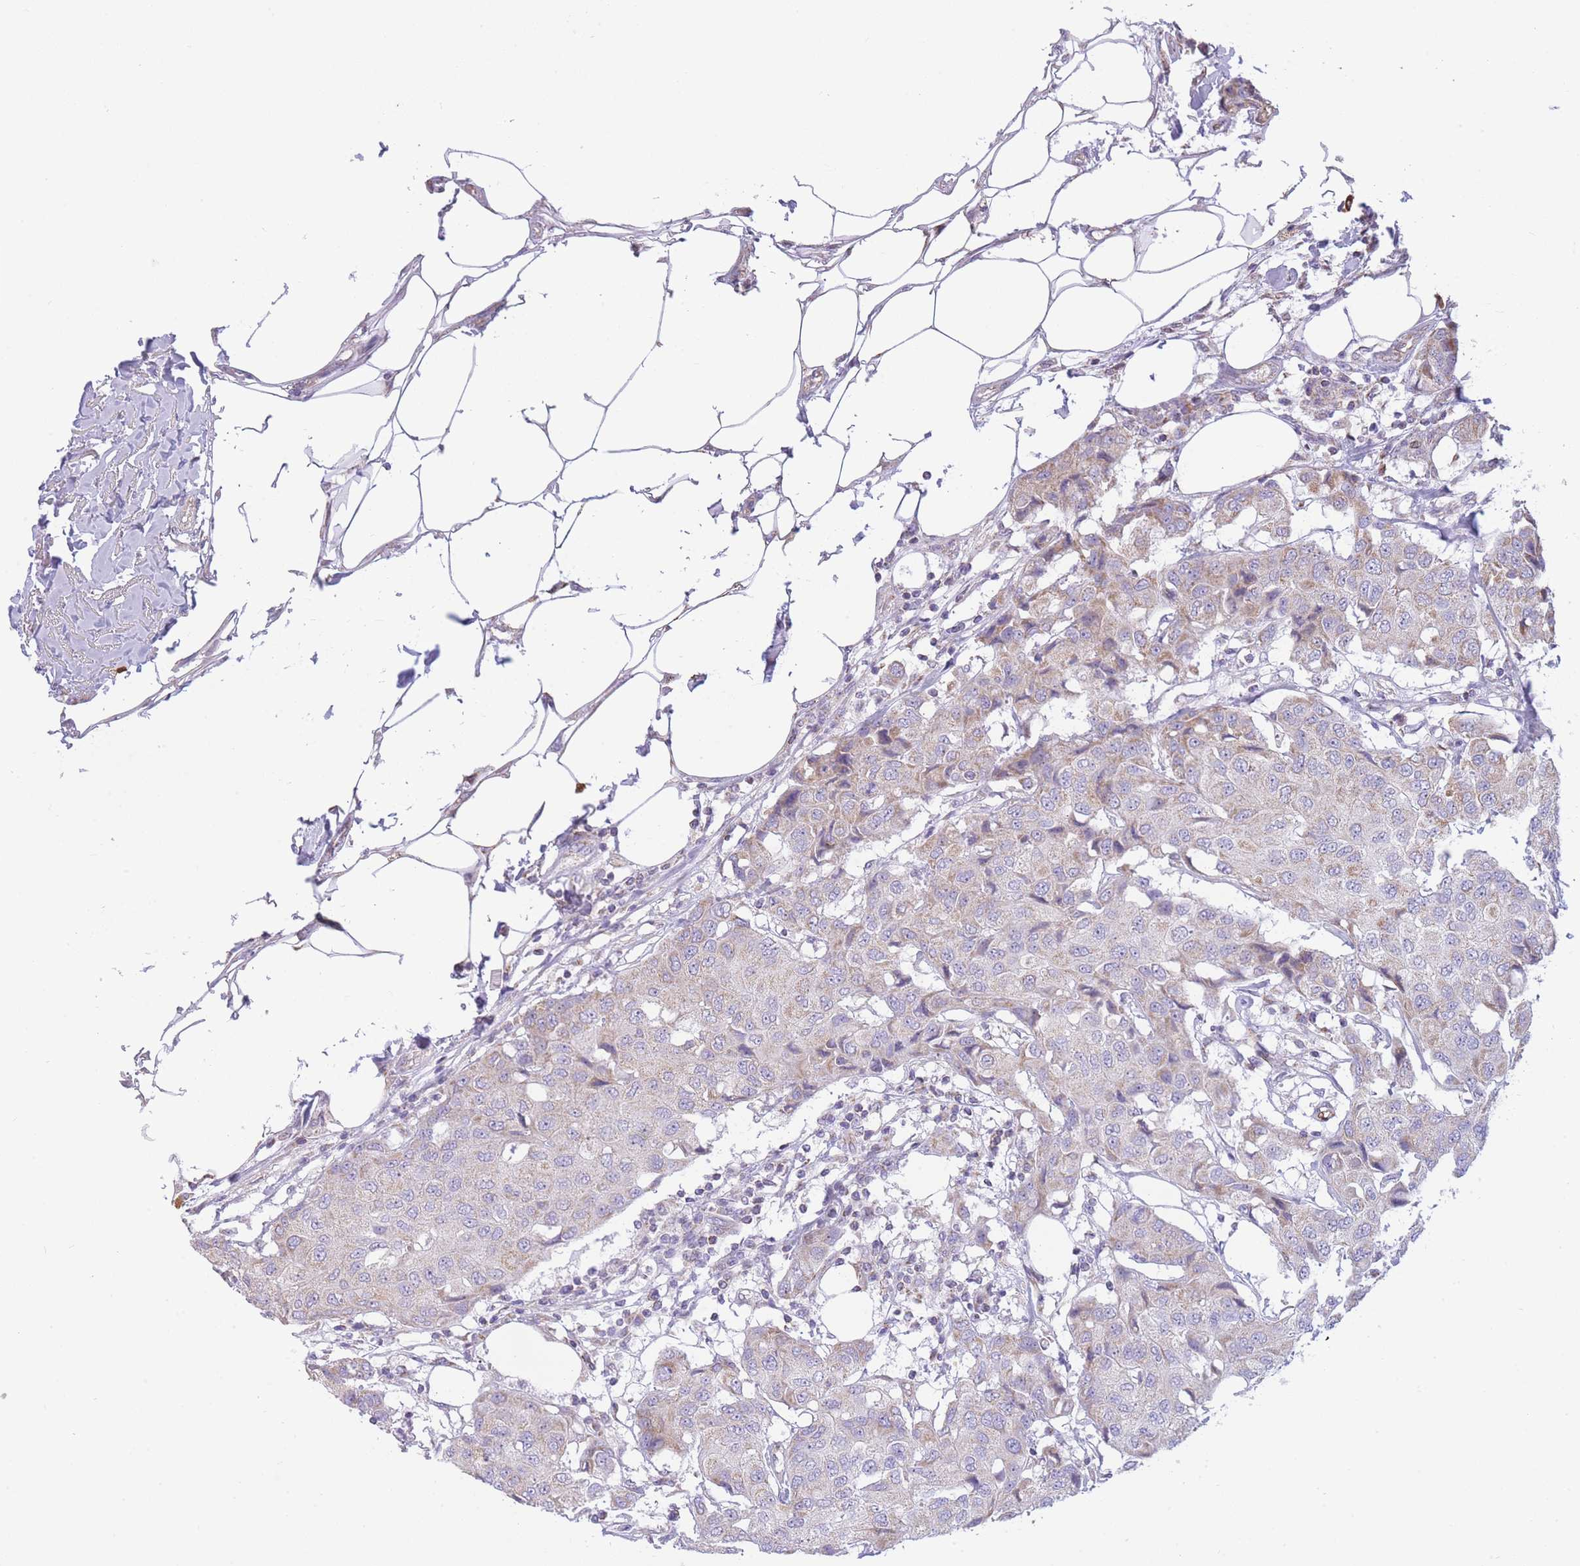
{"staining": {"intensity": "weak", "quantity": "25%-75%", "location": "cytoplasmic/membranous"}, "tissue": "breast cancer", "cell_type": "Tumor cells", "image_type": "cancer", "snomed": [{"axis": "morphology", "description": "Duct carcinoma"}, {"axis": "topography", "description": "Breast"}], "caption": "DAB (3,3'-diaminobenzidine) immunohistochemical staining of human breast invasive ductal carcinoma demonstrates weak cytoplasmic/membranous protein positivity in approximately 25%-75% of tumor cells.", "gene": "PDHA1", "patient": {"sex": "female", "age": 80}}